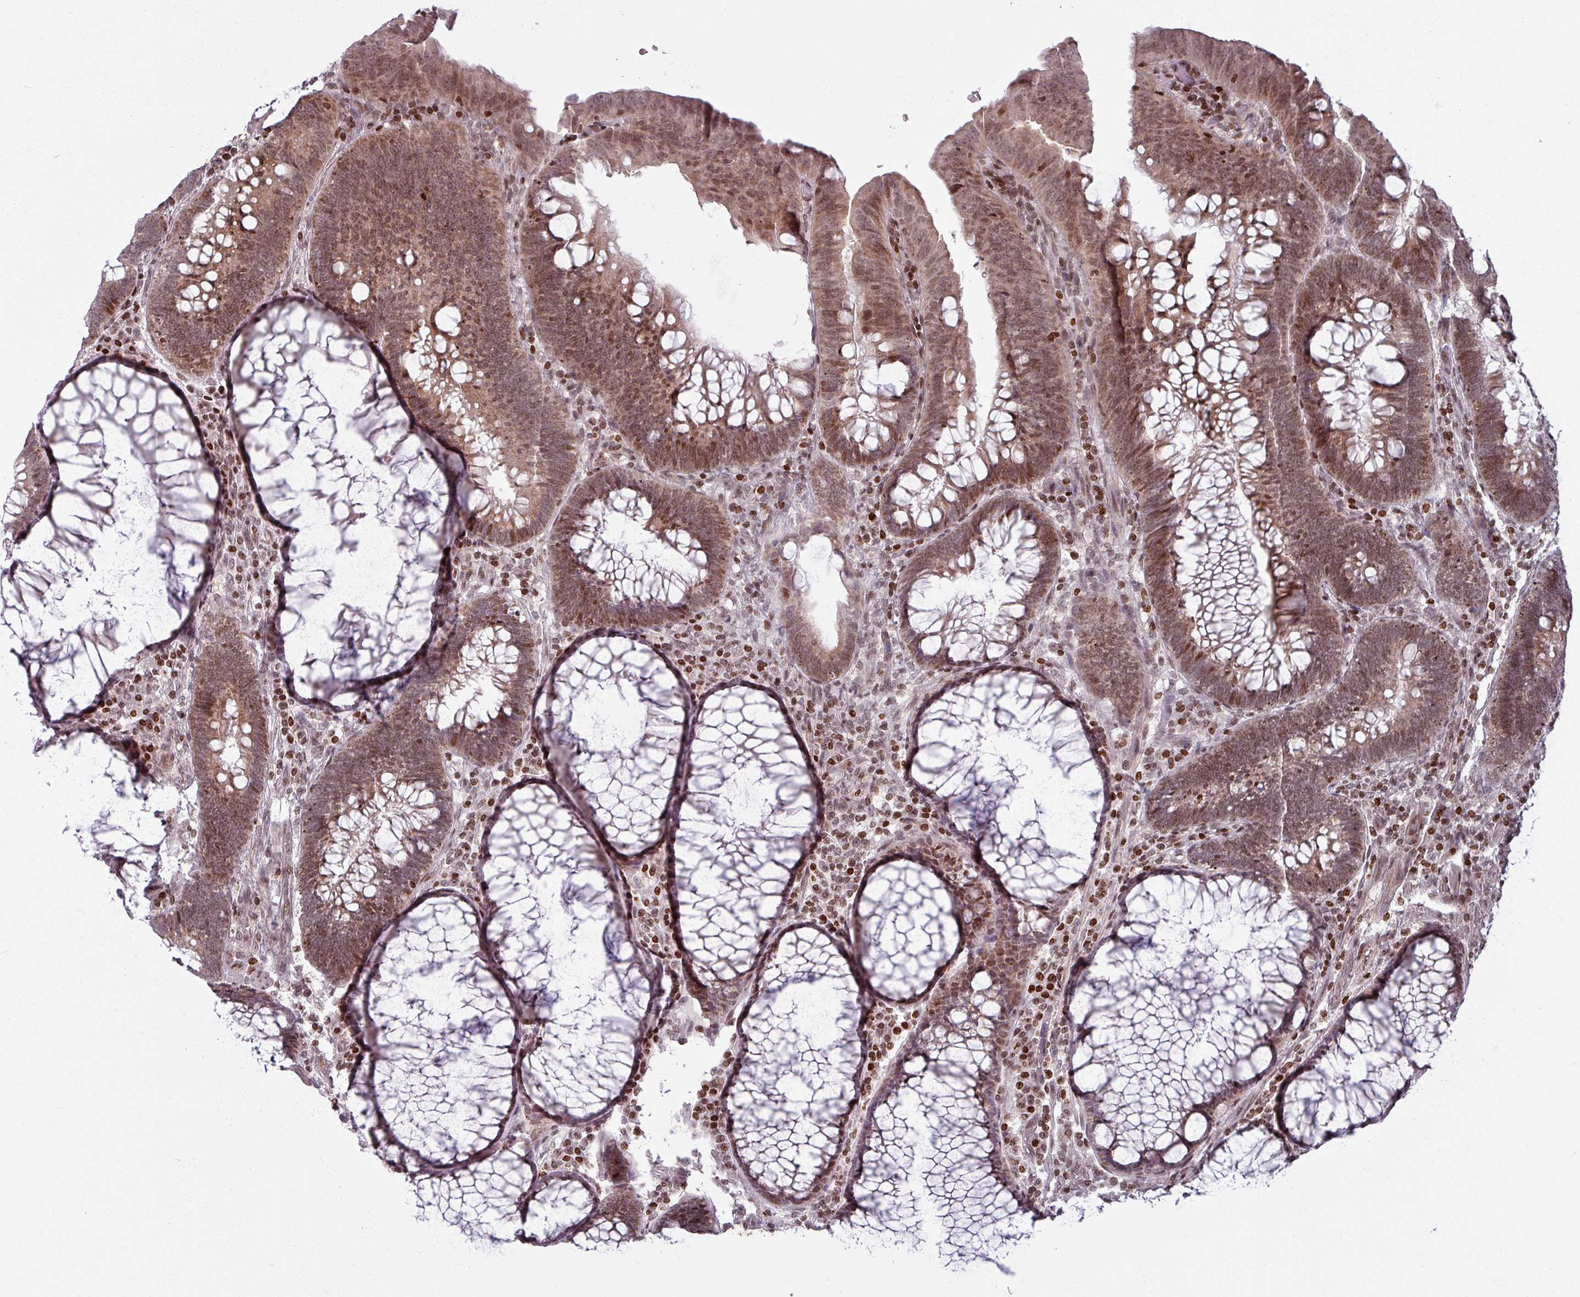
{"staining": {"intensity": "moderate", "quantity": ">75%", "location": "cytoplasmic/membranous,nuclear"}, "tissue": "colorectal cancer", "cell_type": "Tumor cells", "image_type": "cancer", "snomed": [{"axis": "morphology", "description": "Adenocarcinoma, NOS"}, {"axis": "topography", "description": "Rectum"}], "caption": "This histopathology image displays adenocarcinoma (colorectal) stained with immunohistochemistry to label a protein in brown. The cytoplasmic/membranous and nuclear of tumor cells show moderate positivity for the protein. Nuclei are counter-stained blue.", "gene": "NCOR1", "patient": {"sex": "female", "age": 75}}